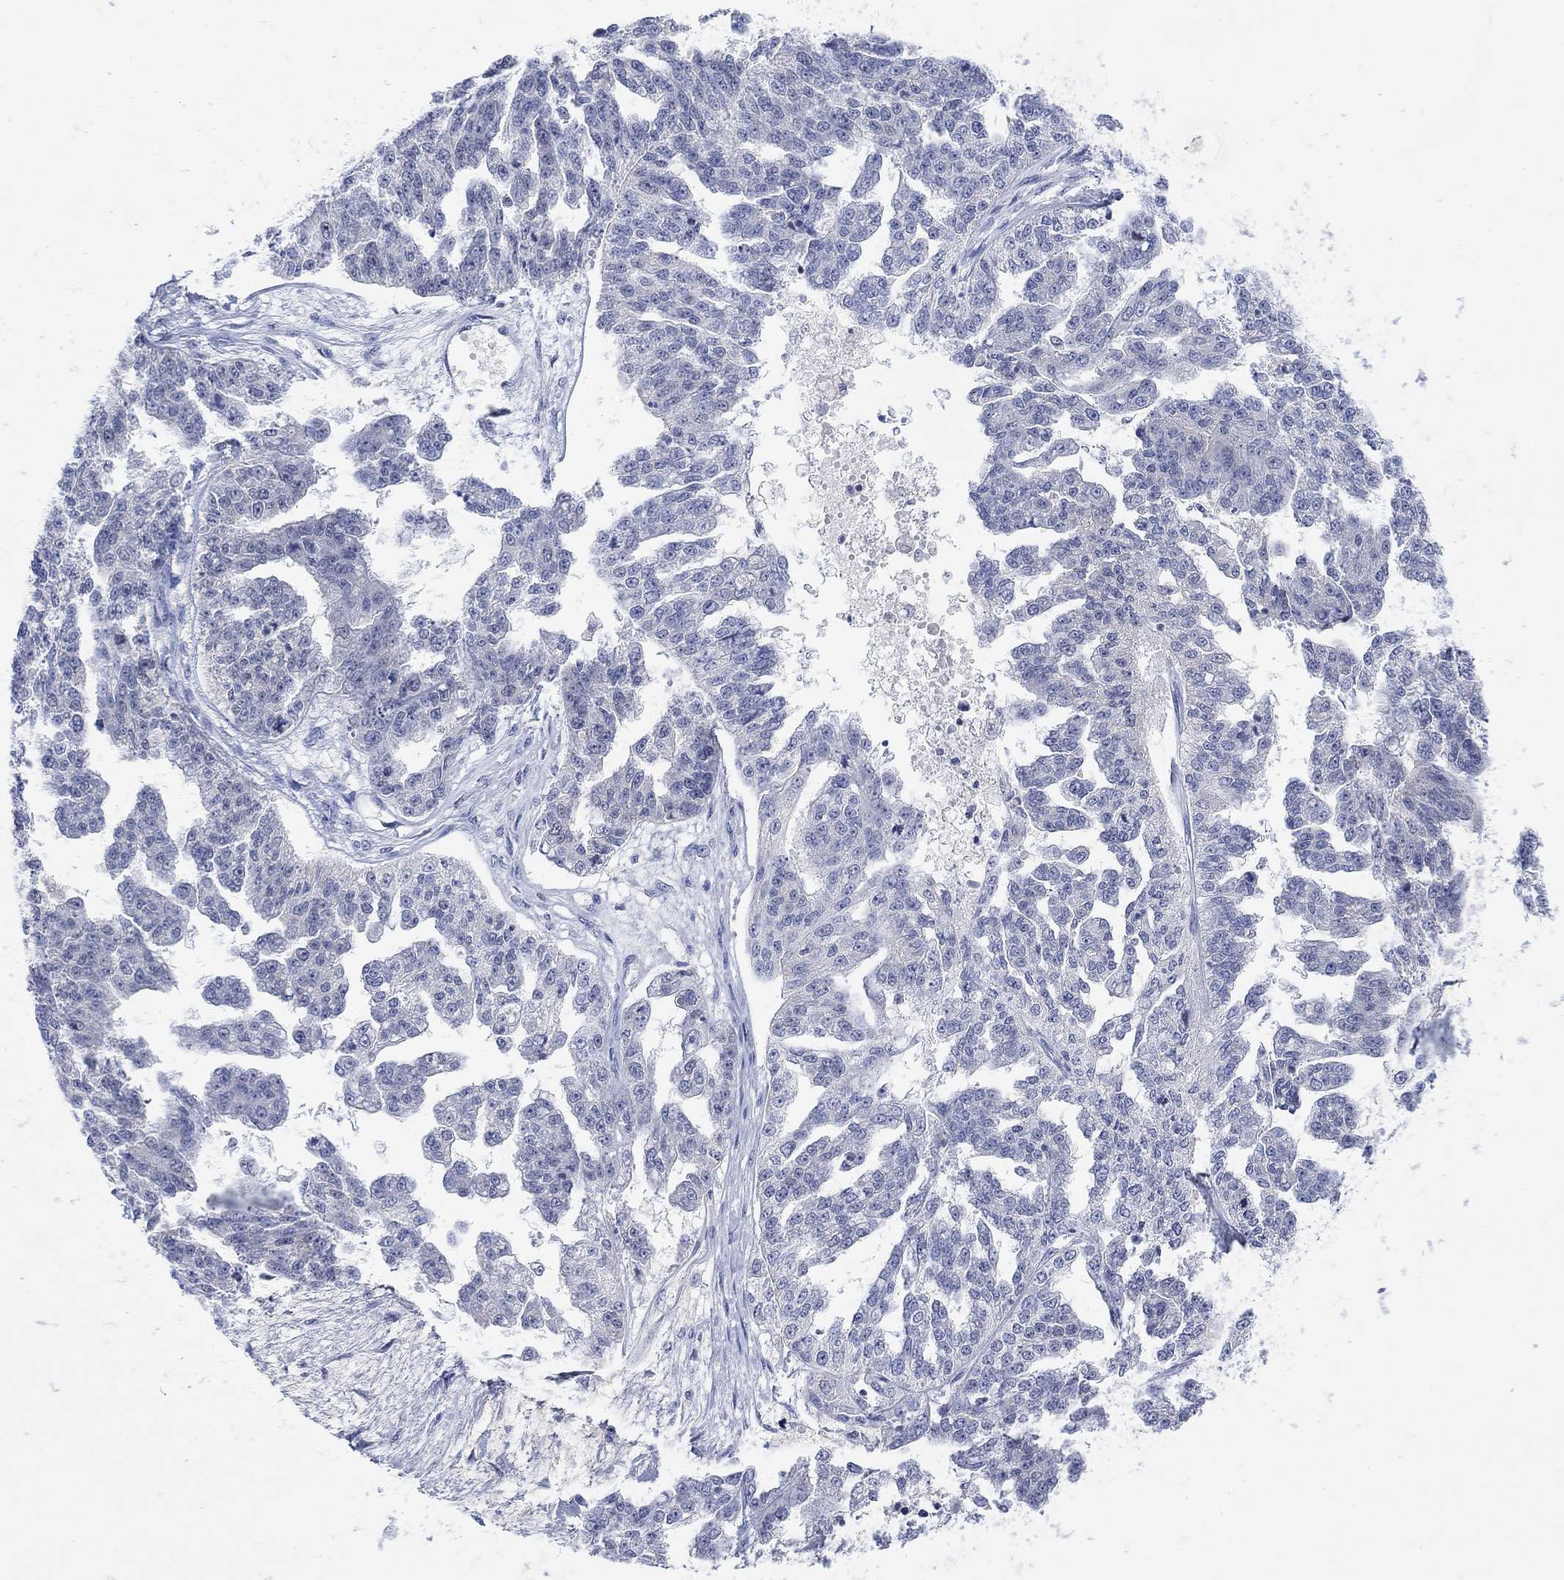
{"staining": {"intensity": "negative", "quantity": "none", "location": "none"}, "tissue": "ovarian cancer", "cell_type": "Tumor cells", "image_type": "cancer", "snomed": [{"axis": "morphology", "description": "Cystadenocarcinoma, serous, NOS"}, {"axis": "topography", "description": "Ovary"}], "caption": "Tumor cells are negative for protein expression in human serous cystadenocarcinoma (ovarian).", "gene": "ATP6V1E2", "patient": {"sex": "female", "age": 58}}